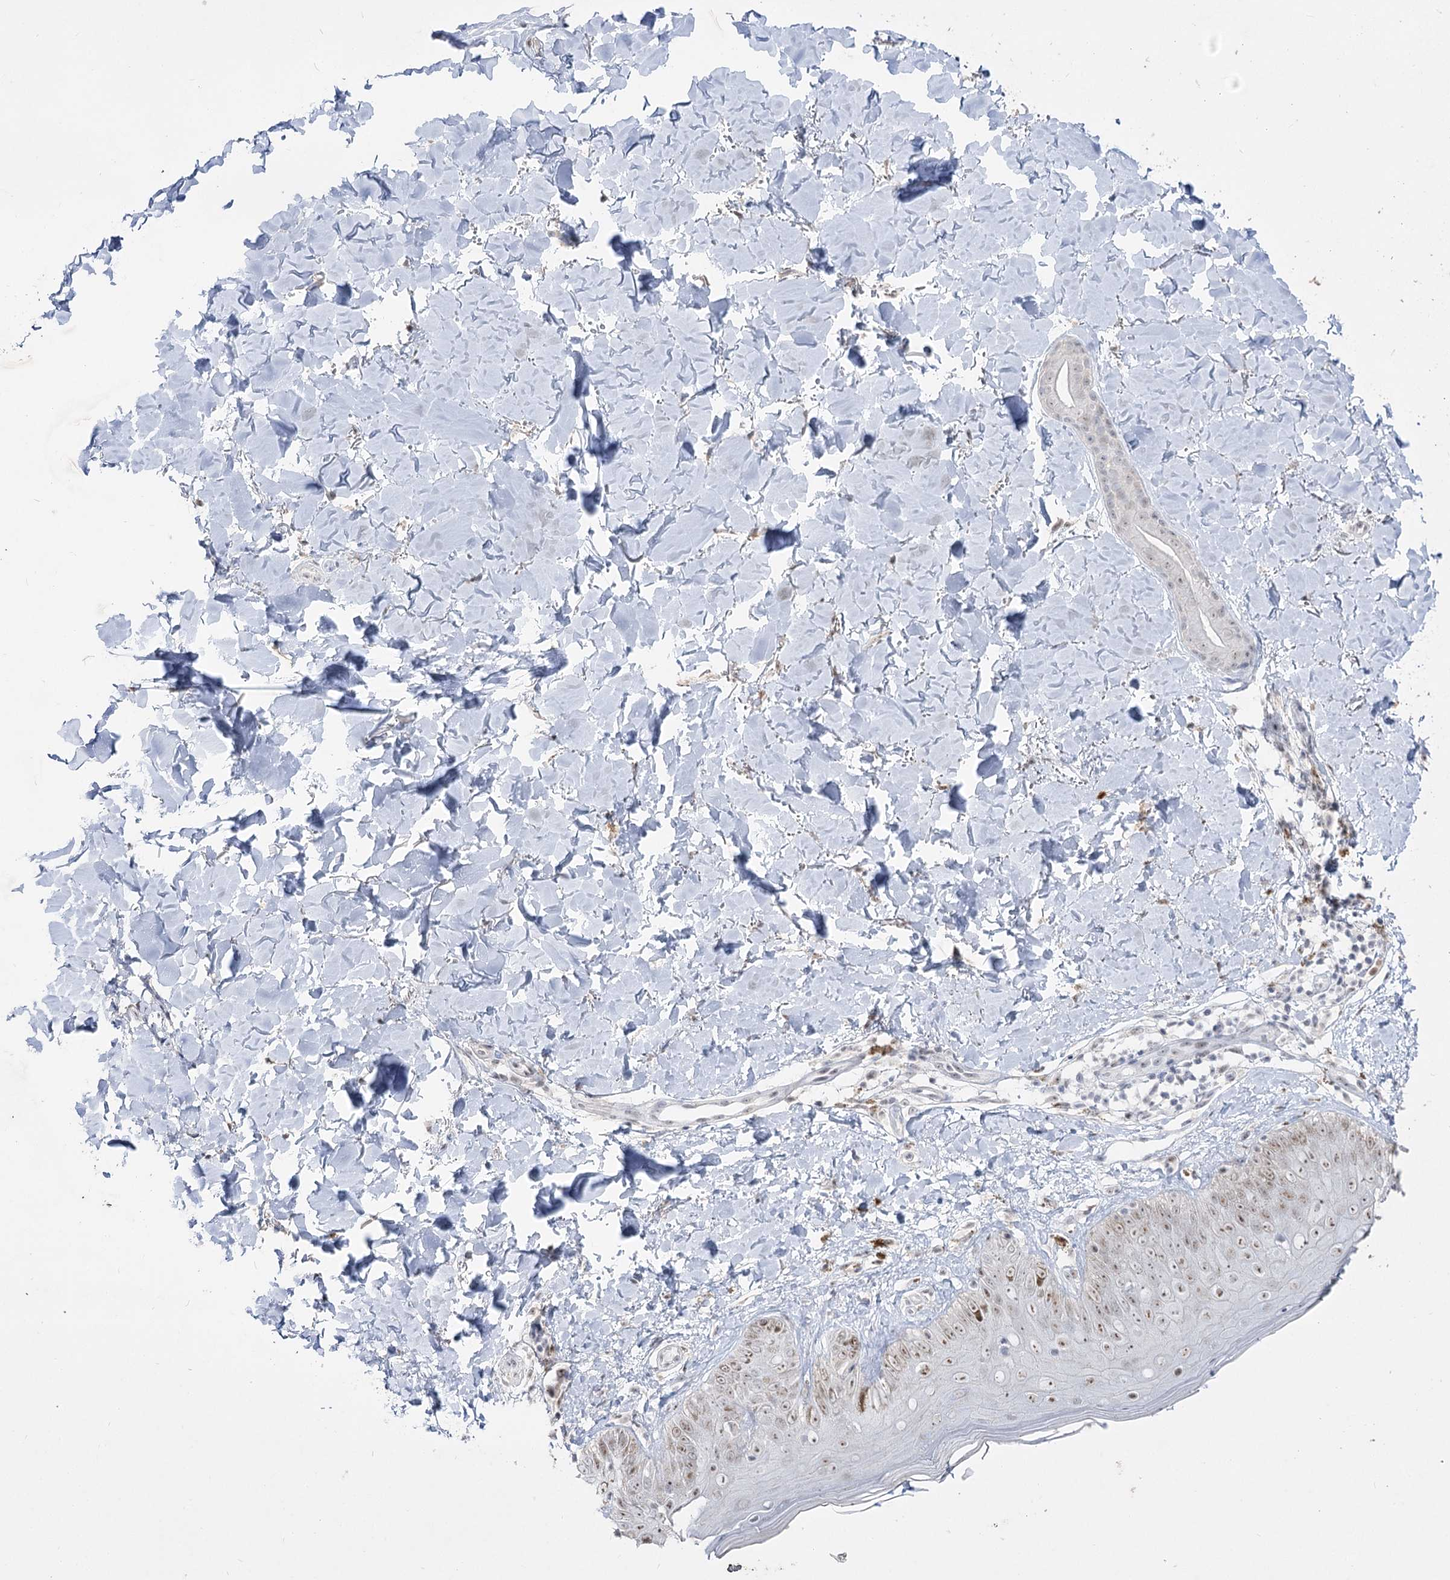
{"staining": {"intensity": "negative", "quantity": "none", "location": "none"}, "tissue": "skin", "cell_type": "Fibroblasts", "image_type": "normal", "snomed": [{"axis": "morphology", "description": "Normal tissue, NOS"}, {"axis": "topography", "description": "Skin"}], "caption": "High power microscopy histopathology image of an IHC histopathology image of unremarkable skin, revealing no significant positivity in fibroblasts.", "gene": "DDX50", "patient": {"sex": "male", "age": 52}}